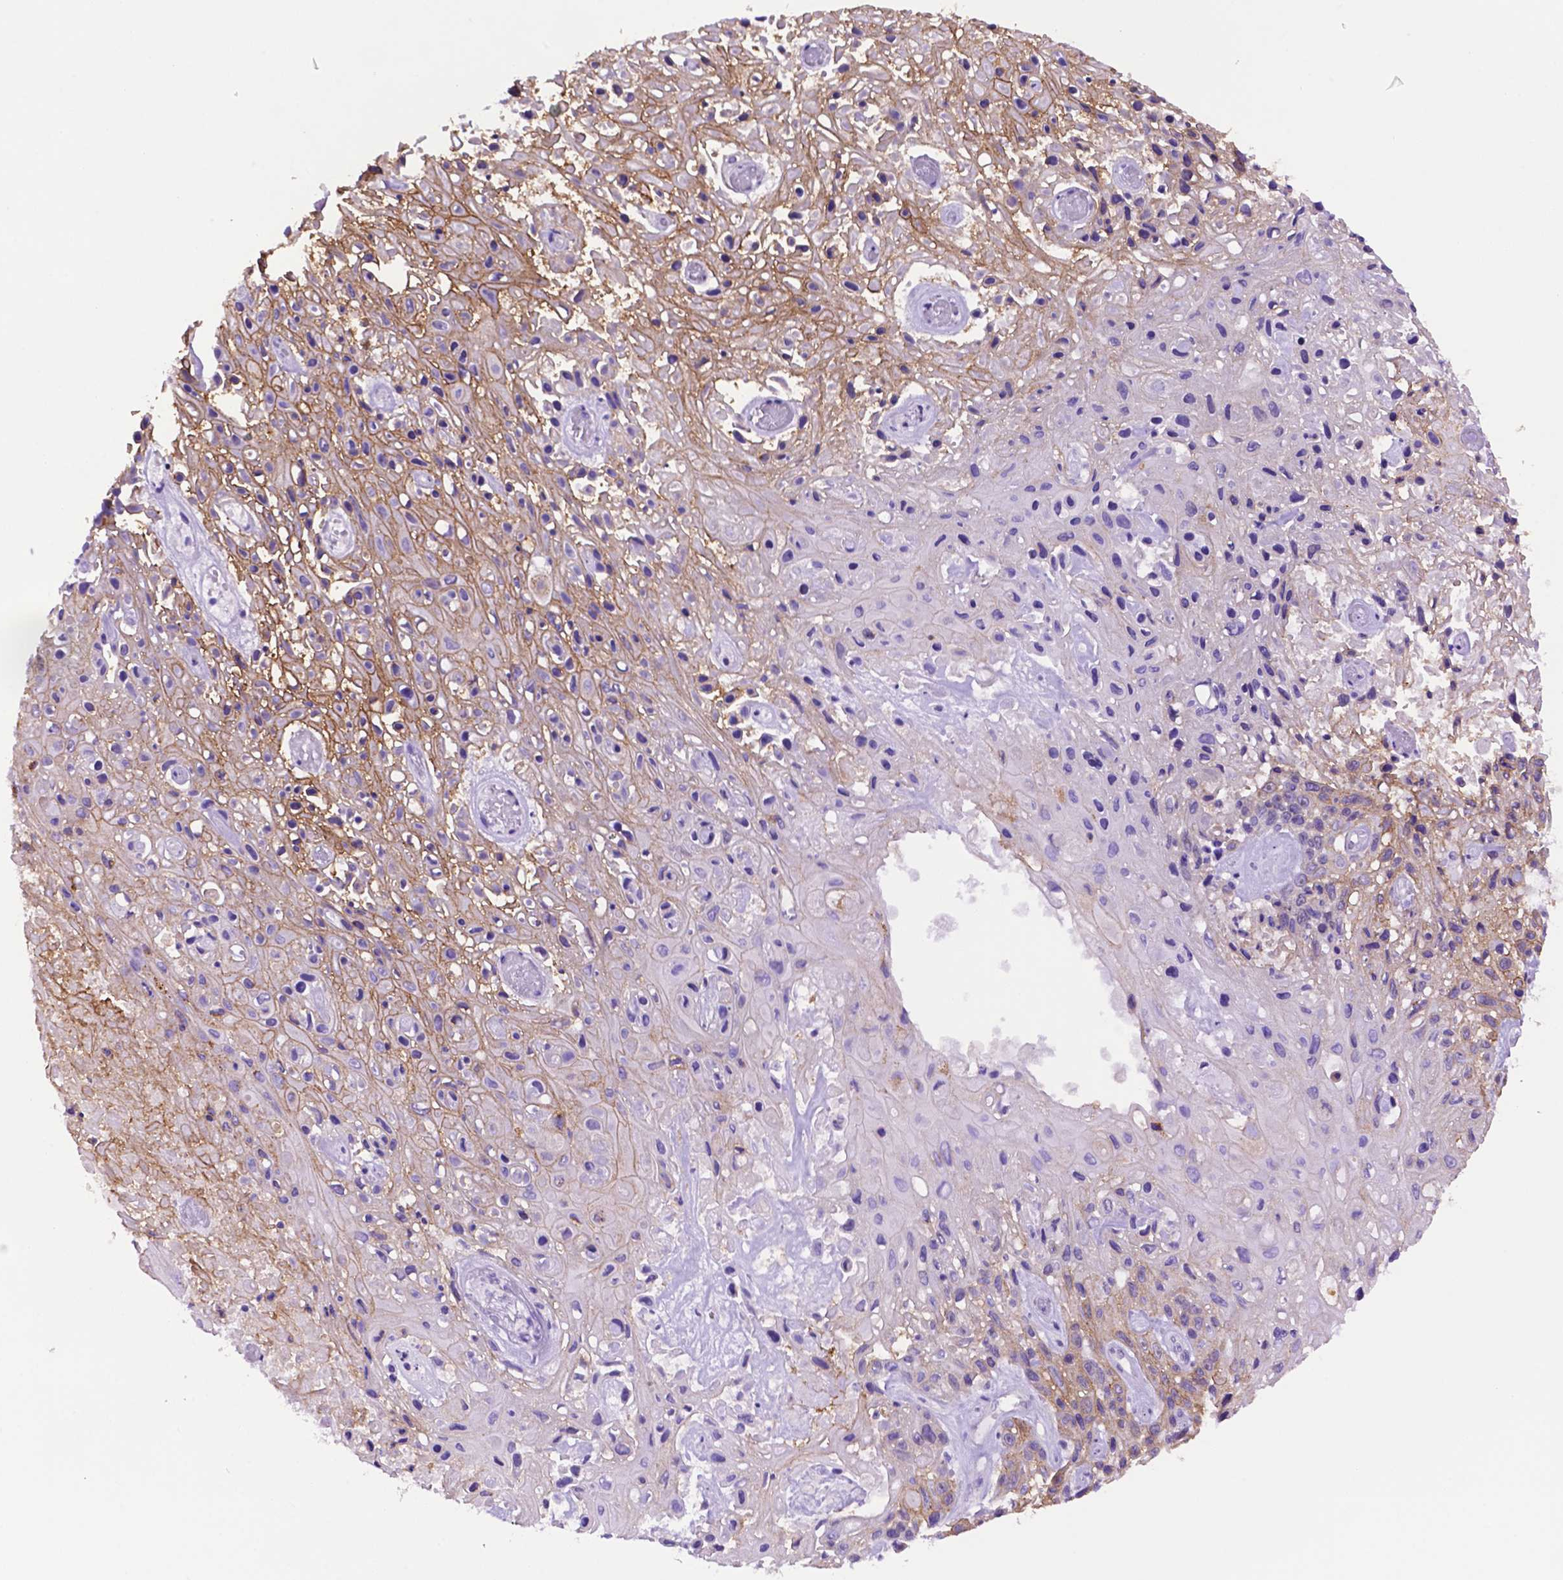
{"staining": {"intensity": "weak", "quantity": "25%-75%", "location": "cytoplasmic/membranous"}, "tissue": "skin cancer", "cell_type": "Tumor cells", "image_type": "cancer", "snomed": [{"axis": "morphology", "description": "Squamous cell carcinoma, NOS"}, {"axis": "topography", "description": "Skin"}], "caption": "Squamous cell carcinoma (skin) stained with DAB immunohistochemistry reveals low levels of weak cytoplasmic/membranous expression in approximately 25%-75% of tumor cells.", "gene": "TACSTD2", "patient": {"sex": "male", "age": 82}}